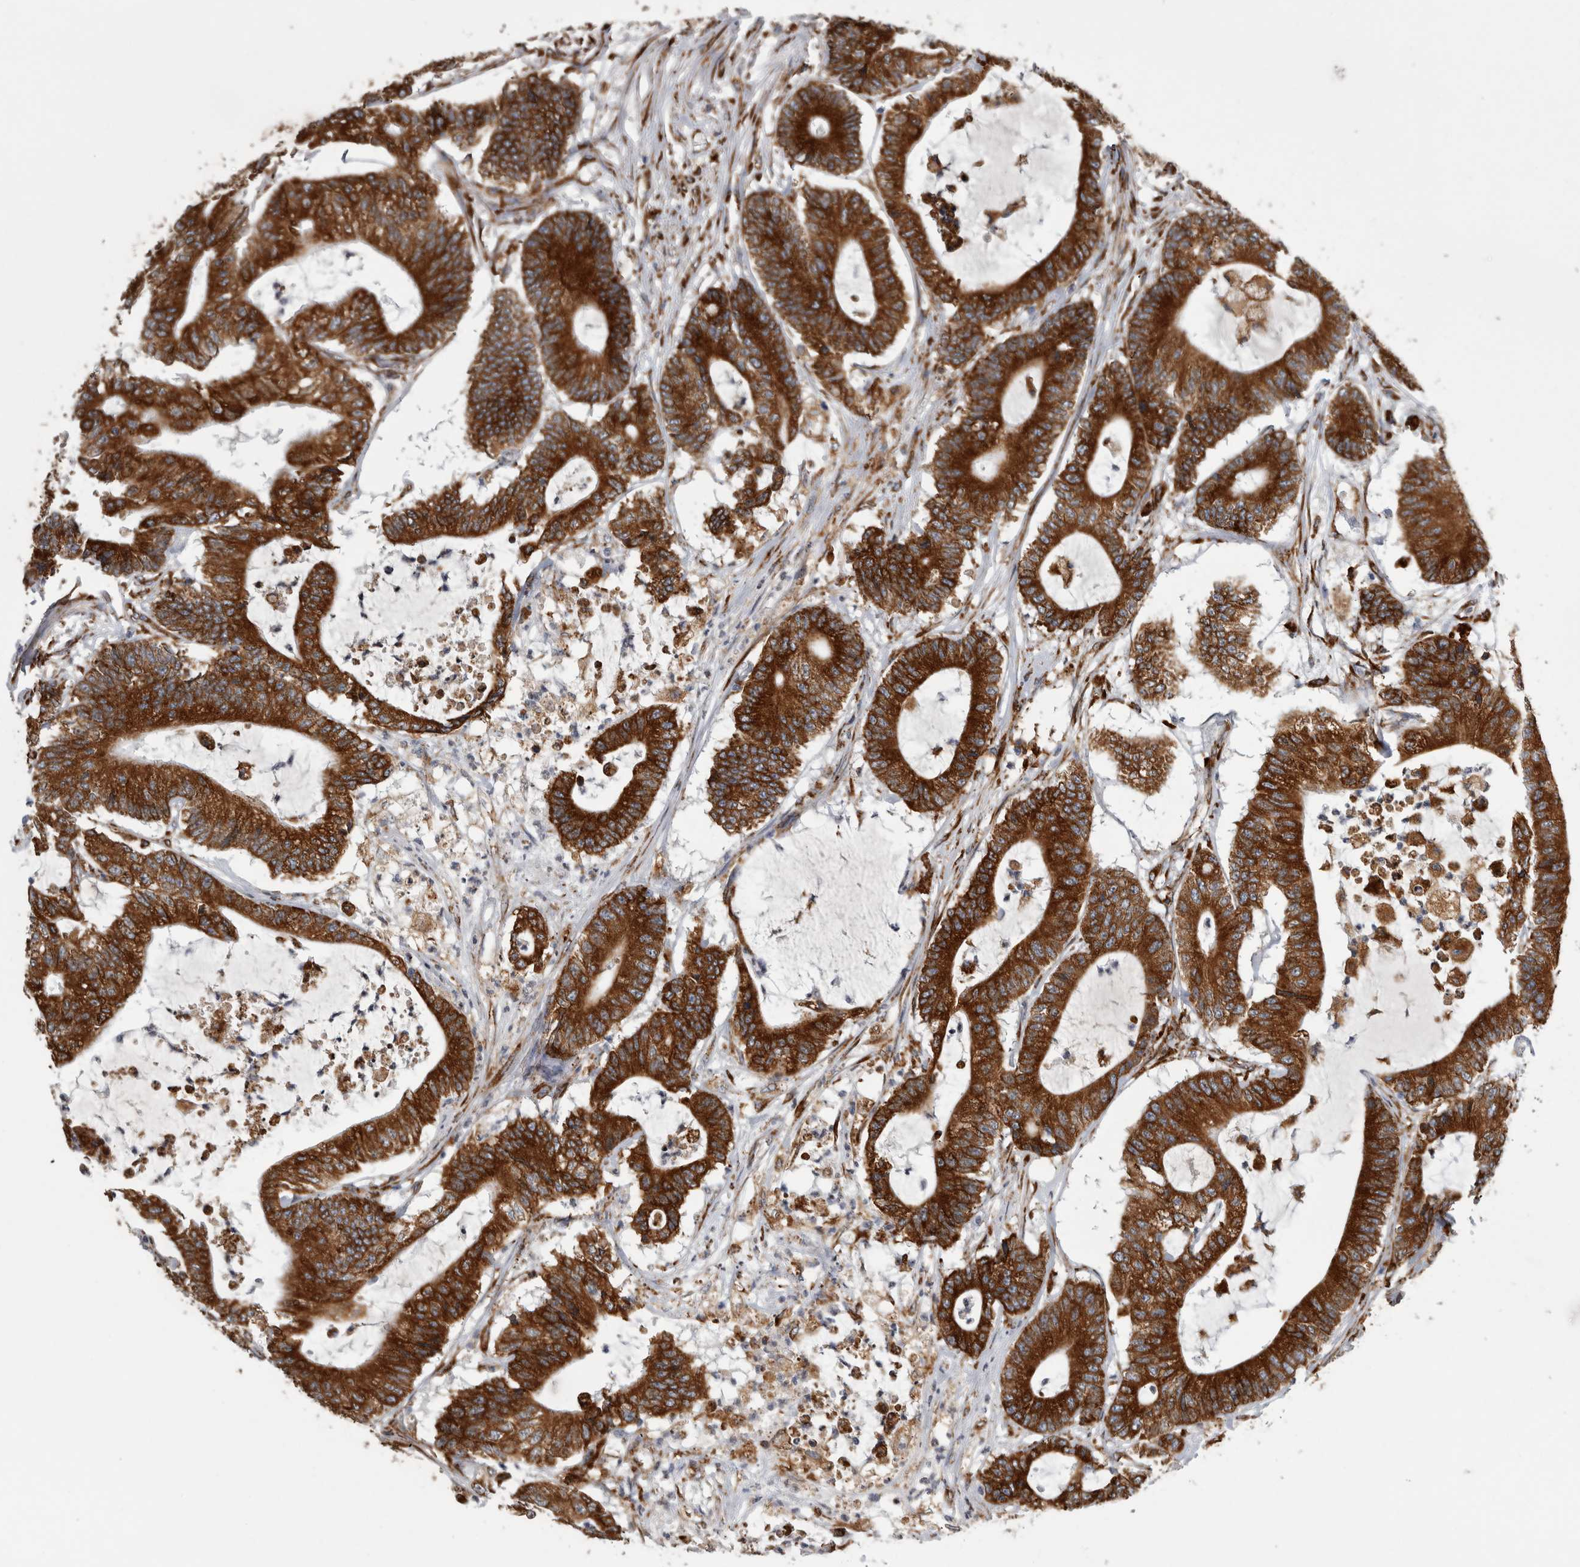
{"staining": {"intensity": "strong", "quantity": ">75%", "location": "cytoplasmic/membranous"}, "tissue": "colorectal cancer", "cell_type": "Tumor cells", "image_type": "cancer", "snomed": [{"axis": "morphology", "description": "Adenocarcinoma, NOS"}, {"axis": "topography", "description": "Colon"}], "caption": "Colorectal cancer (adenocarcinoma) was stained to show a protein in brown. There is high levels of strong cytoplasmic/membranous staining in about >75% of tumor cells.", "gene": "FHIP2B", "patient": {"sex": "female", "age": 84}}